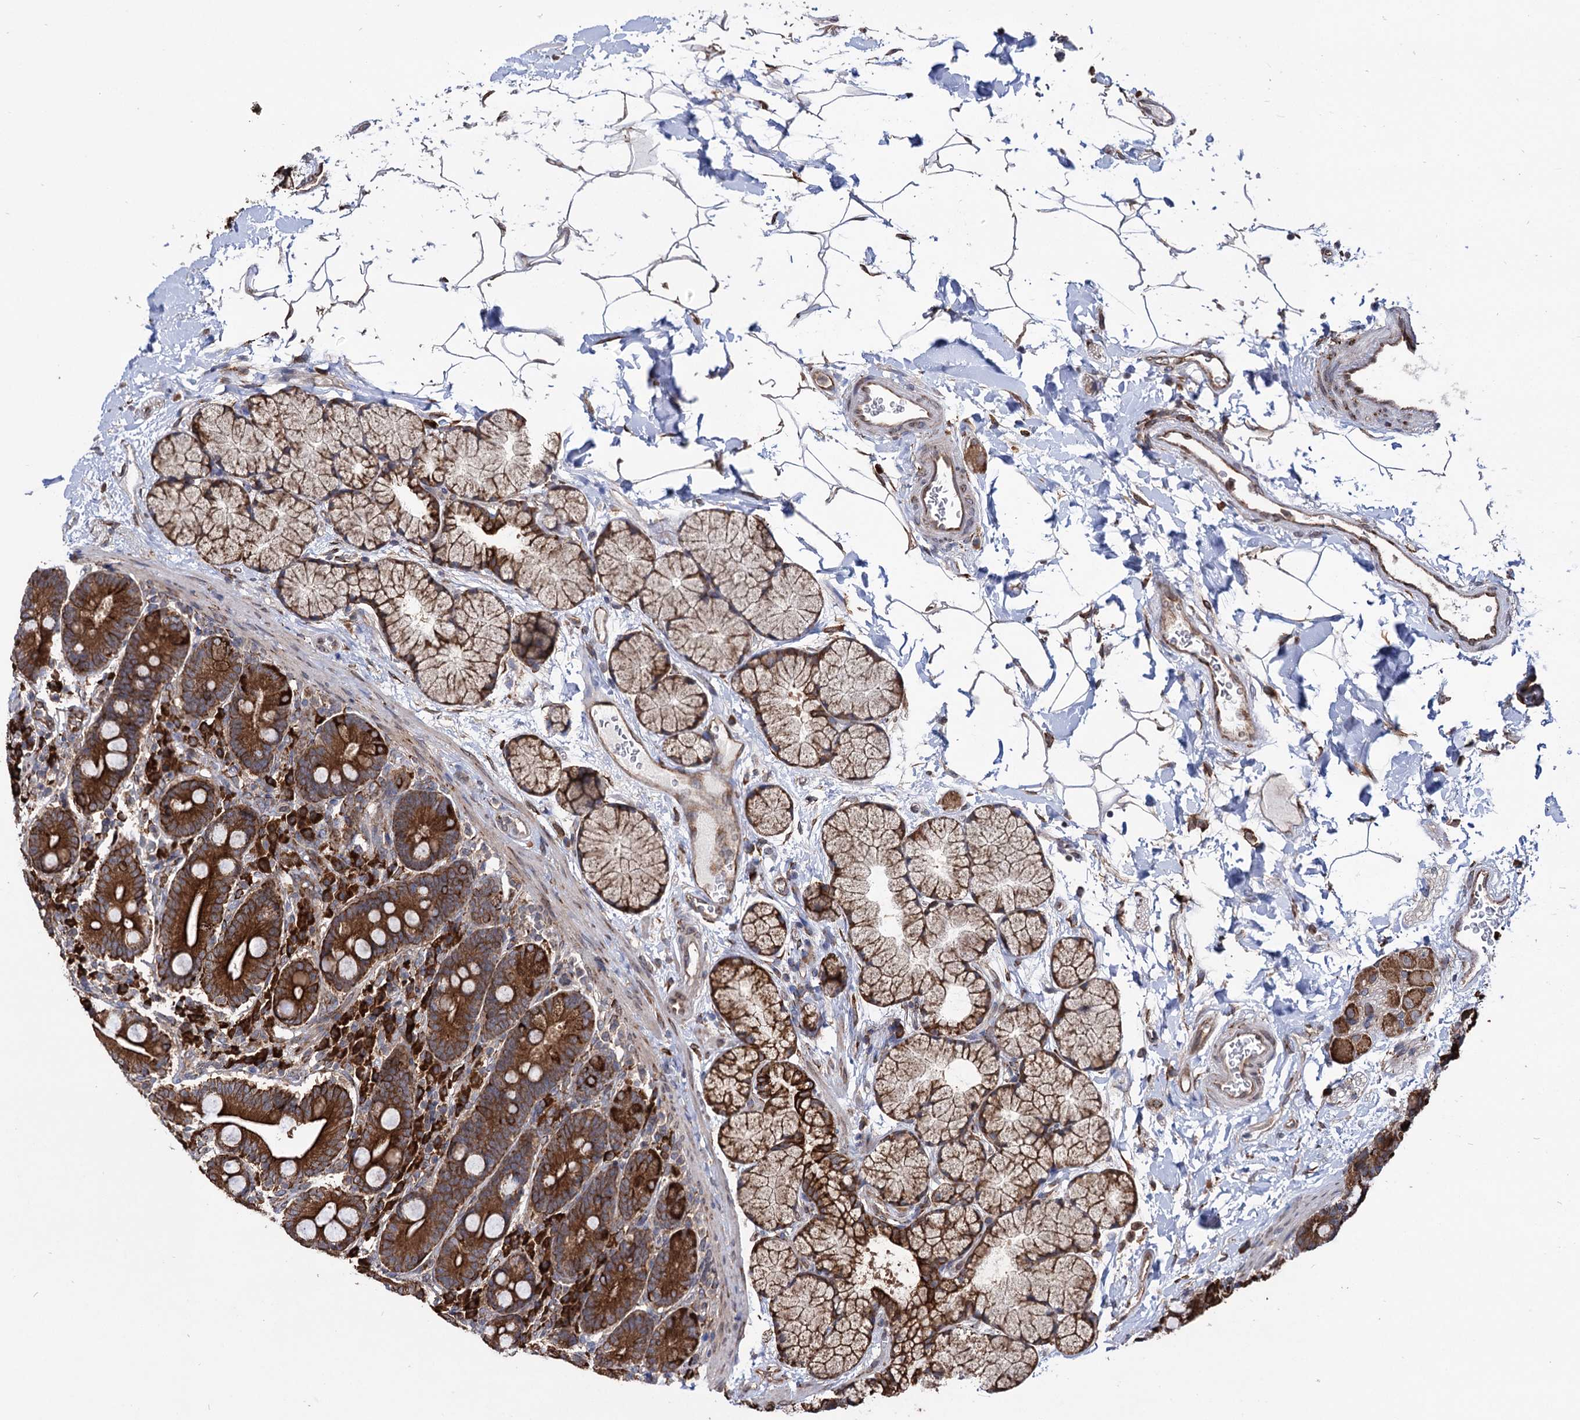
{"staining": {"intensity": "strong", "quantity": ">75%", "location": "cytoplasmic/membranous"}, "tissue": "duodenum", "cell_type": "Glandular cells", "image_type": "normal", "snomed": [{"axis": "morphology", "description": "Normal tissue, NOS"}, {"axis": "topography", "description": "Duodenum"}], "caption": "High-power microscopy captured an IHC photomicrograph of benign duodenum, revealing strong cytoplasmic/membranous staining in approximately >75% of glandular cells.", "gene": "CDAN1", "patient": {"sex": "male", "age": 35}}